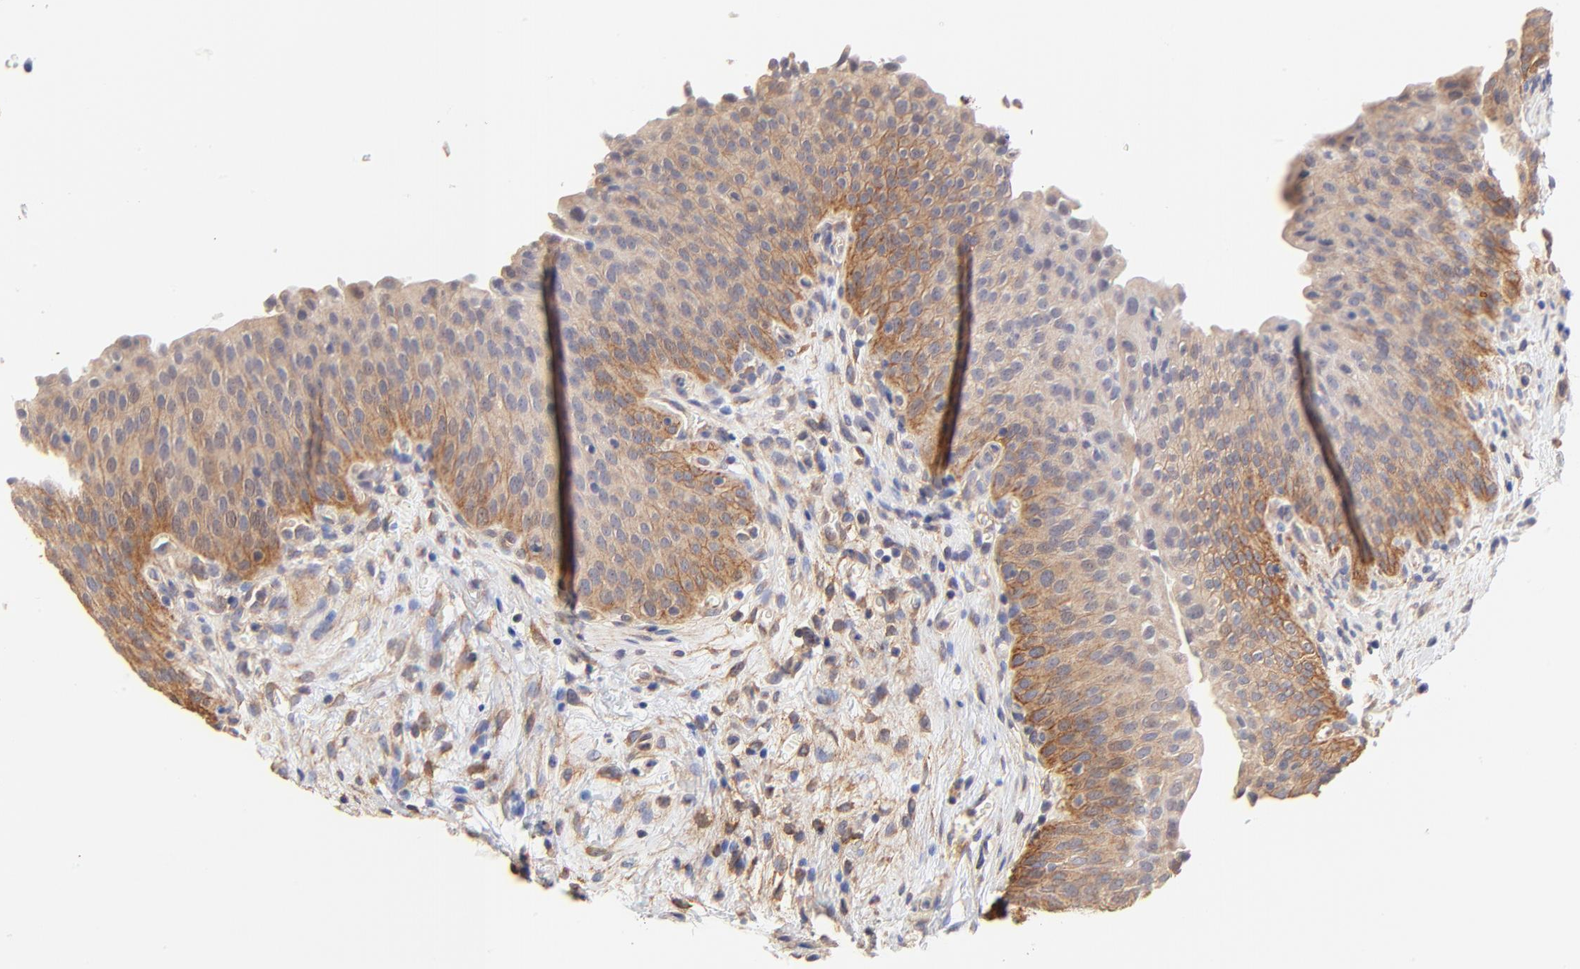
{"staining": {"intensity": "moderate", "quantity": ">75%", "location": "cytoplasmic/membranous"}, "tissue": "urinary bladder", "cell_type": "Urothelial cells", "image_type": "normal", "snomed": [{"axis": "morphology", "description": "Normal tissue, NOS"}, {"axis": "morphology", "description": "Dysplasia, NOS"}, {"axis": "topography", "description": "Urinary bladder"}], "caption": "Immunohistochemical staining of unremarkable human urinary bladder reveals moderate cytoplasmic/membranous protein expression in about >75% of urothelial cells.", "gene": "PTK7", "patient": {"sex": "male", "age": 35}}